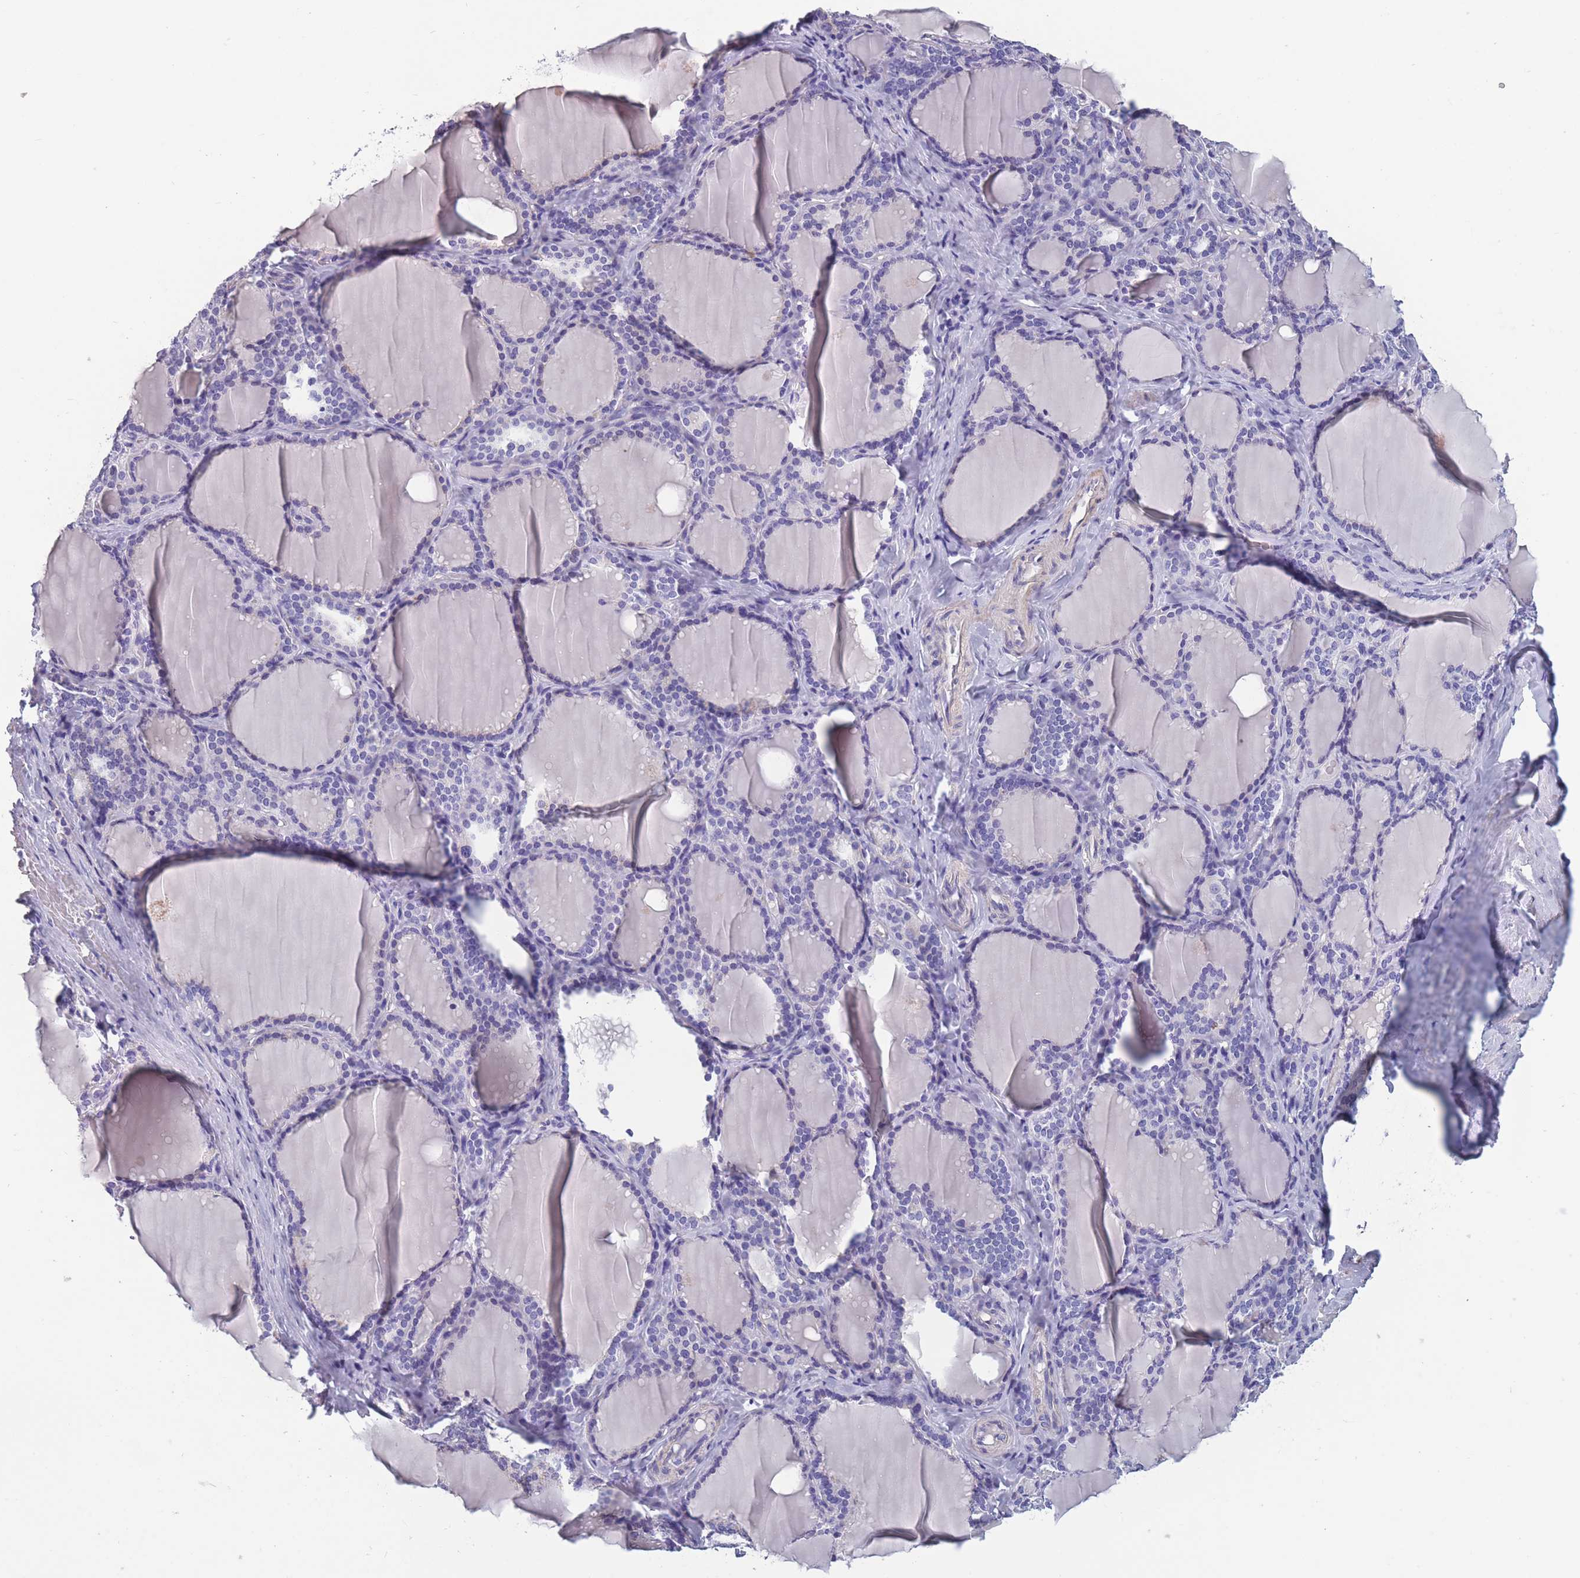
{"staining": {"intensity": "negative", "quantity": "none", "location": "none"}, "tissue": "thyroid gland", "cell_type": "Glandular cells", "image_type": "normal", "snomed": [{"axis": "morphology", "description": "Normal tissue, NOS"}, {"axis": "topography", "description": "Thyroid gland"}], "caption": "Micrograph shows no protein positivity in glandular cells of benign thyroid gland. (DAB immunohistochemistry, high magnification).", "gene": "OR4C5", "patient": {"sex": "female", "age": 31}}